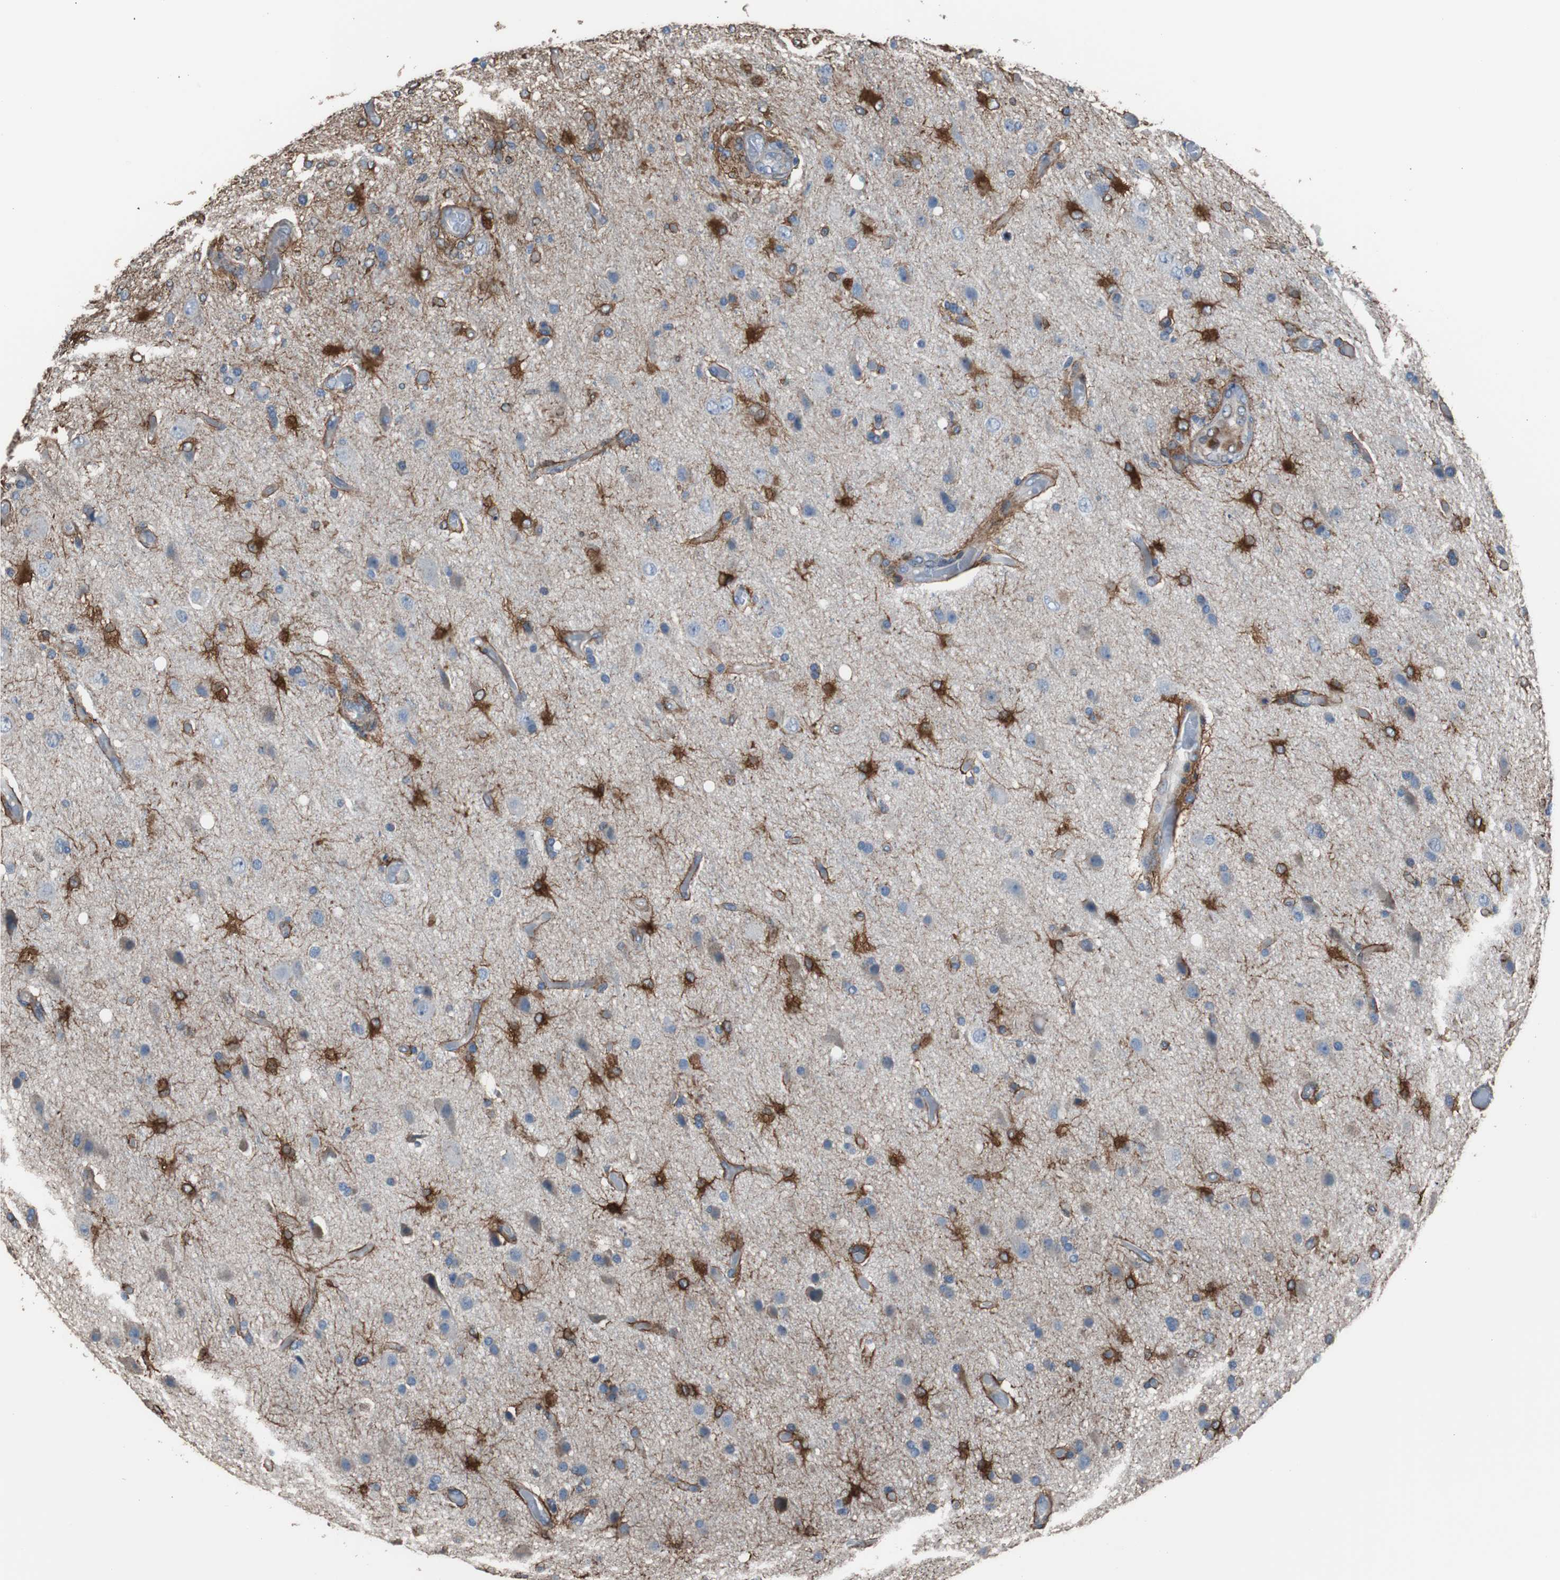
{"staining": {"intensity": "strong", "quantity": "25%-75%", "location": "cytoplasmic/membranous"}, "tissue": "glioma", "cell_type": "Tumor cells", "image_type": "cancer", "snomed": [{"axis": "morphology", "description": "Normal tissue, NOS"}, {"axis": "morphology", "description": "Glioma, malignant, High grade"}, {"axis": "topography", "description": "Cerebral cortex"}], "caption": "Tumor cells show high levels of strong cytoplasmic/membranous staining in about 25%-75% of cells in human malignant glioma (high-grade).", "gene": "PBXIP1", "patient": {"sex": "male", "age": 77}}